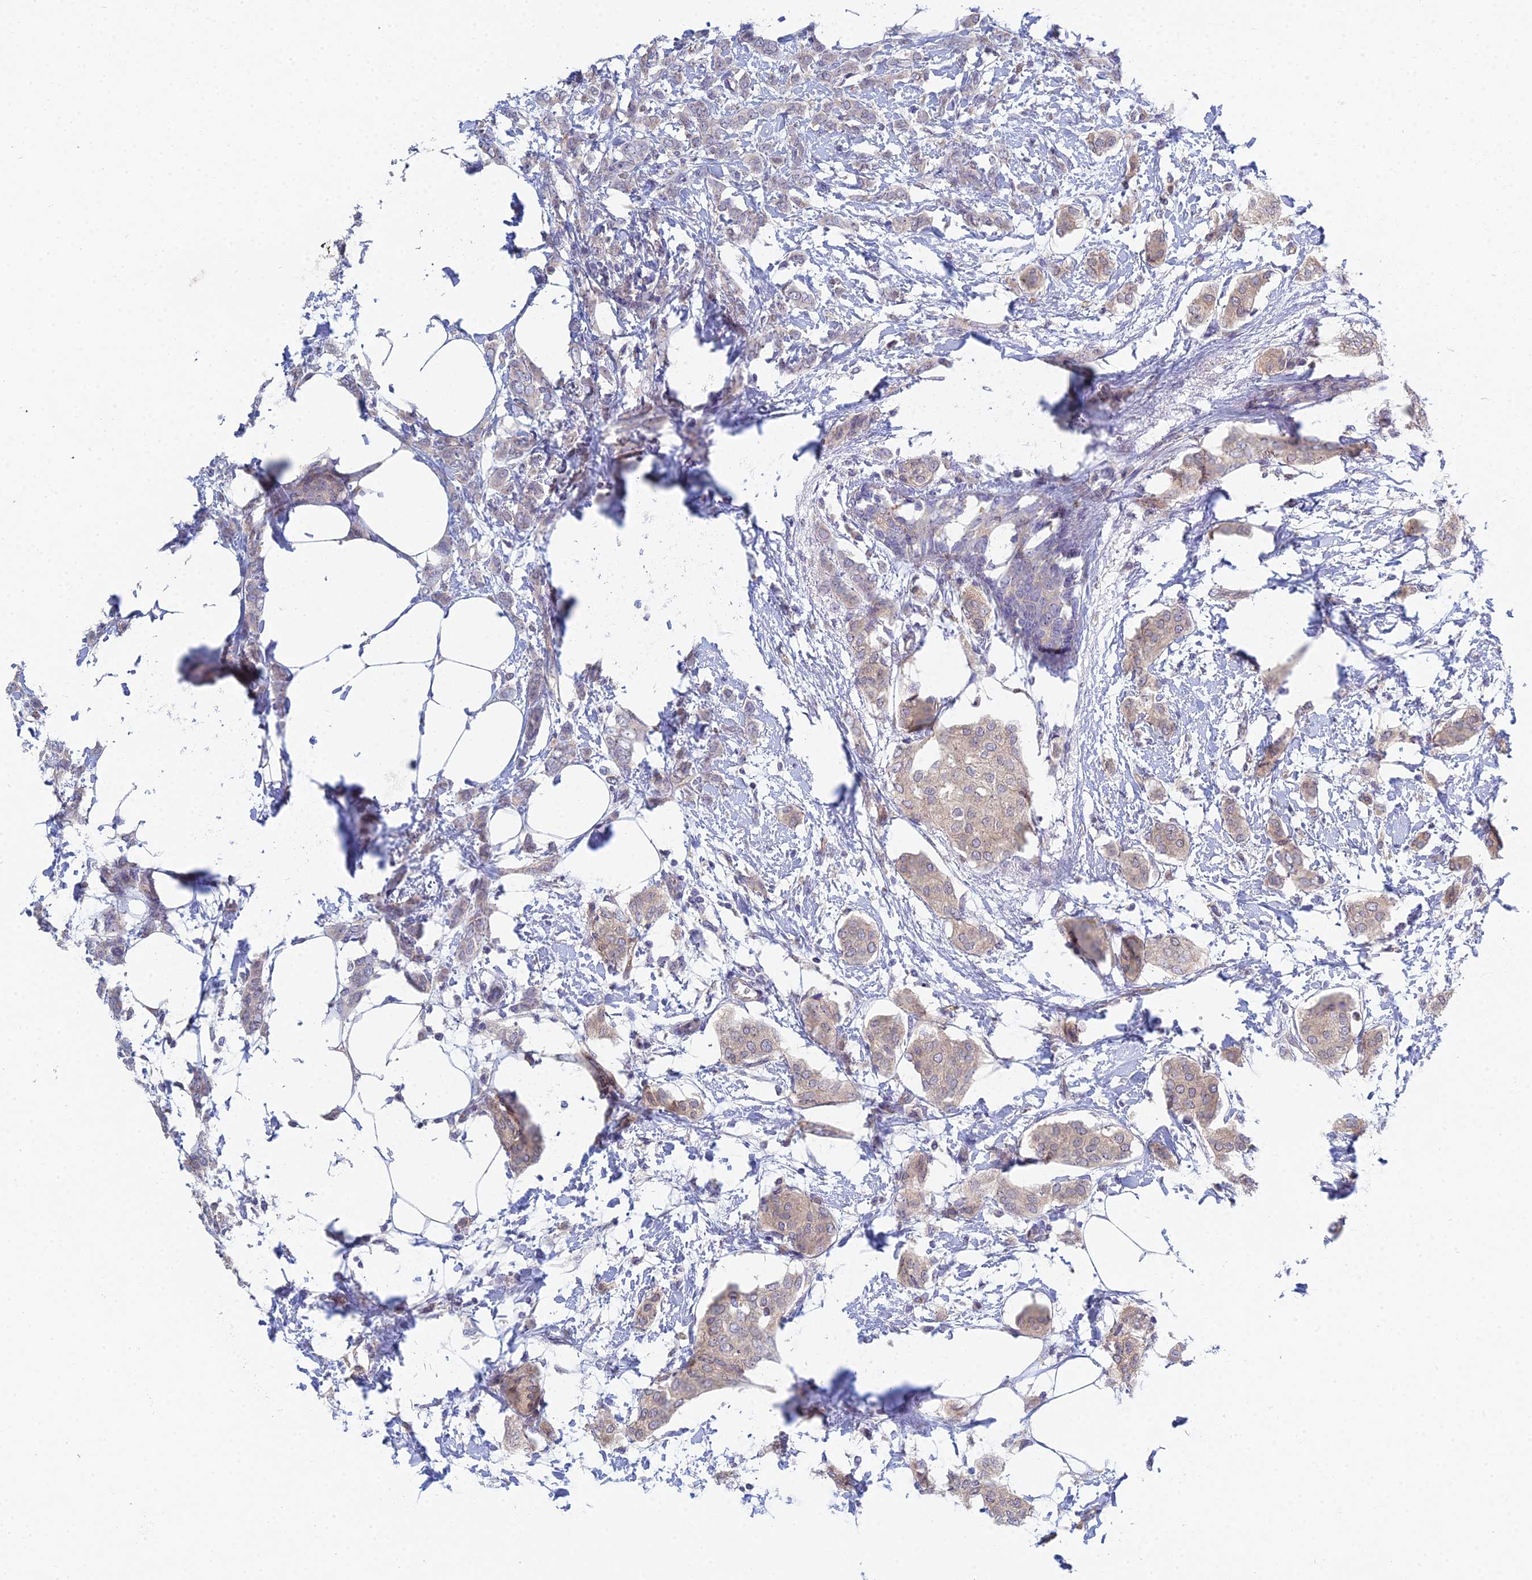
{"staining": {"intensity": "weak", "quantity": "<25%", "location": "cytoplasmic/membranous"}, "tissue": "breast cancer", "cell_type": "Tumor cells", "image_type": "cancer", "snomed": [{"axis": "morphology", "description": "Duct carcinoma"}, {"axis": "topography", "description": "Breast"}], "caption": "IHC micrograph of human breast intraductal carcinoma stained for a protein (brown), which shows no staining in tumor cells.", "gene": "METTL26", "patient": {"sex": "female", "age": 72}}